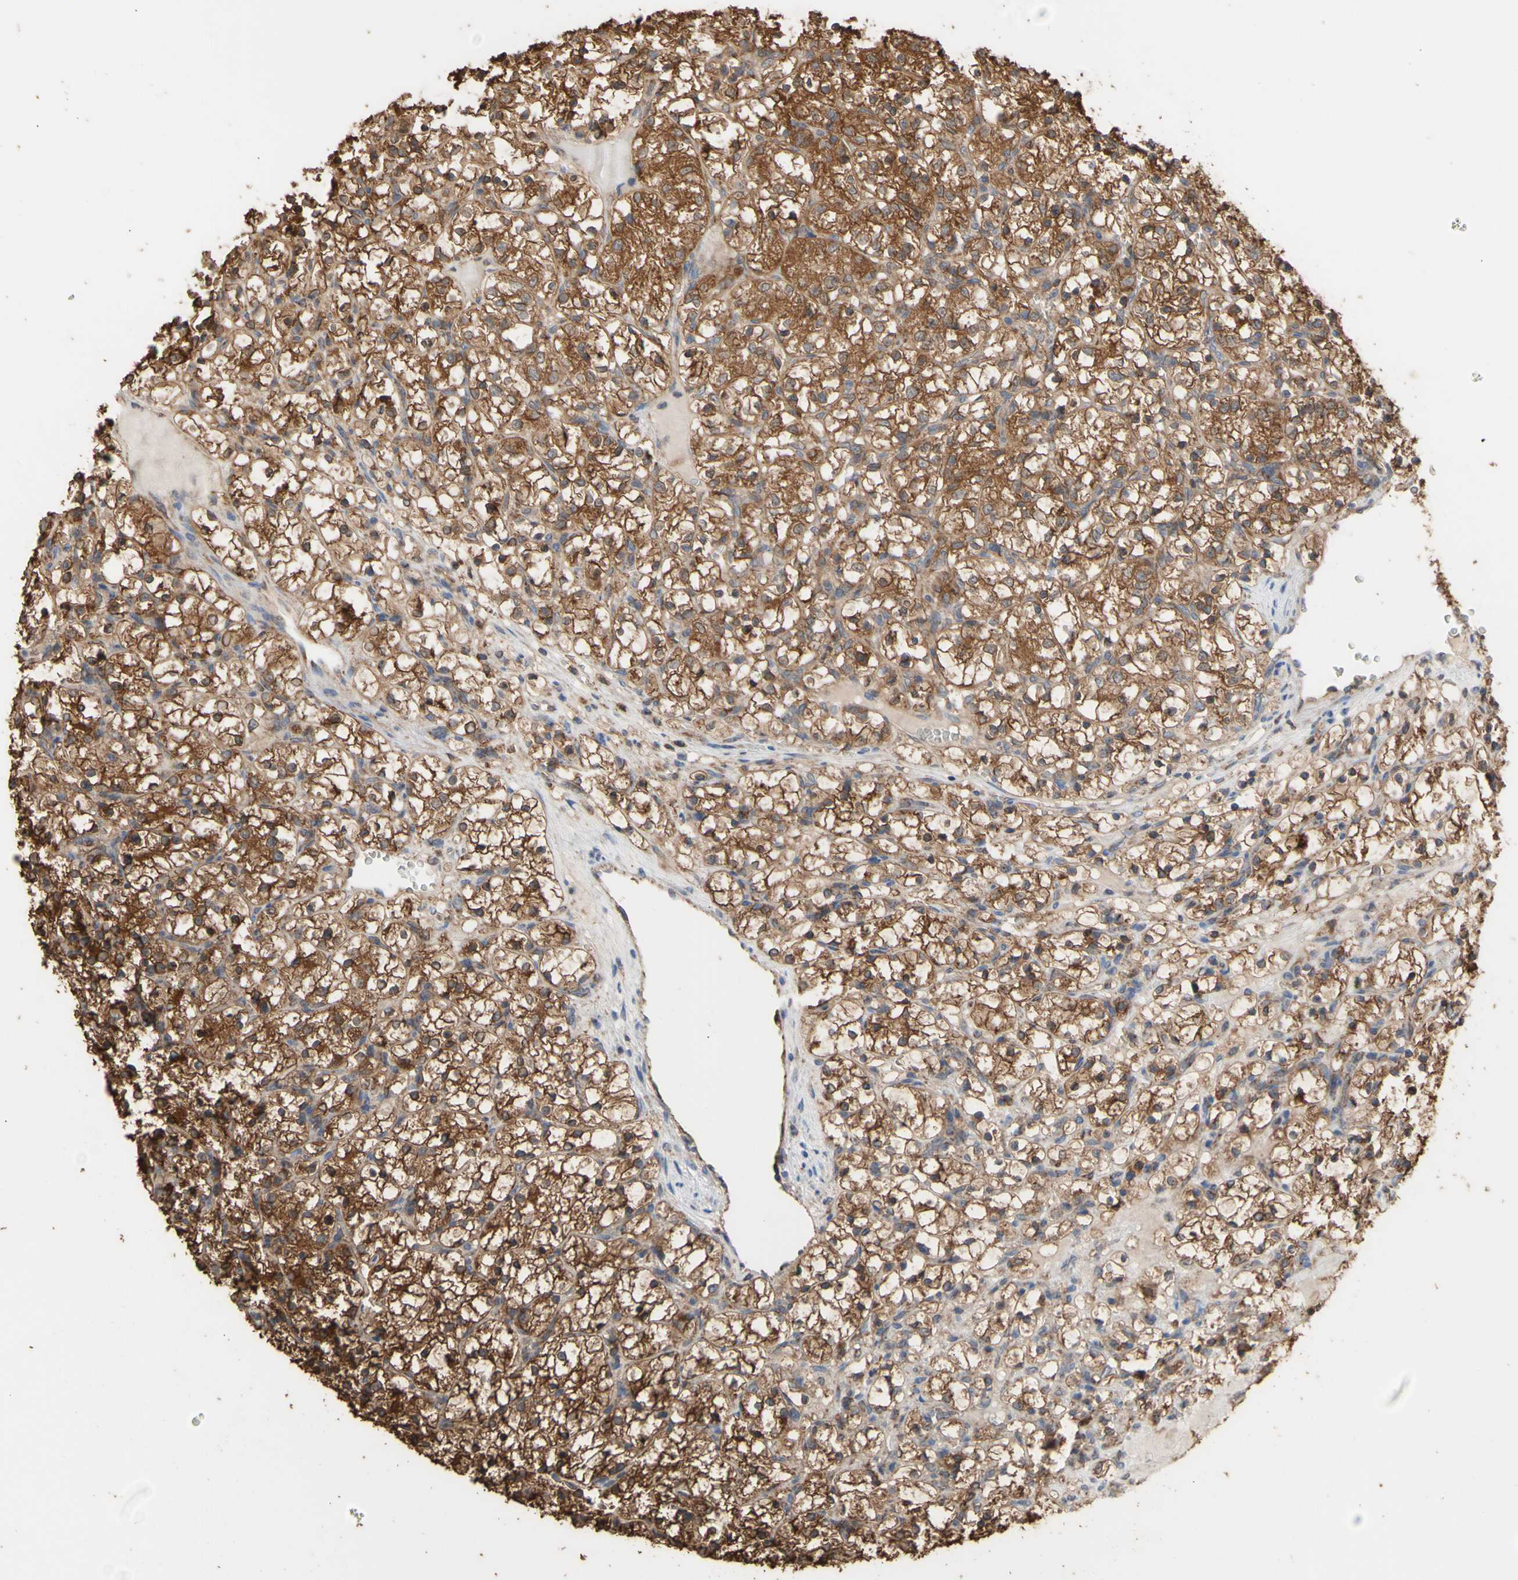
{"staining": {"intensity": "strong", "quantity": ">75%", "location": "cytoplasmic/membranous"}, "tissue": "renal cancer", "cell_type": "Tumor cells", "image_type": "cancer", "snomed": [{"axis": "morphology", "description": "Adenocarcinoma, NOS"}, {"axis": "topography", "description": "Kidney"}], "caption": "Strong cytoplasmic/membranous positivity for a protein is appreciated in approximately >75% of tumor cells of renal adenocarcinoma using immunohistochemistry (IHC).", "gene": "ALDH9A1", "patient": {"sex": "female", "age": 69}}